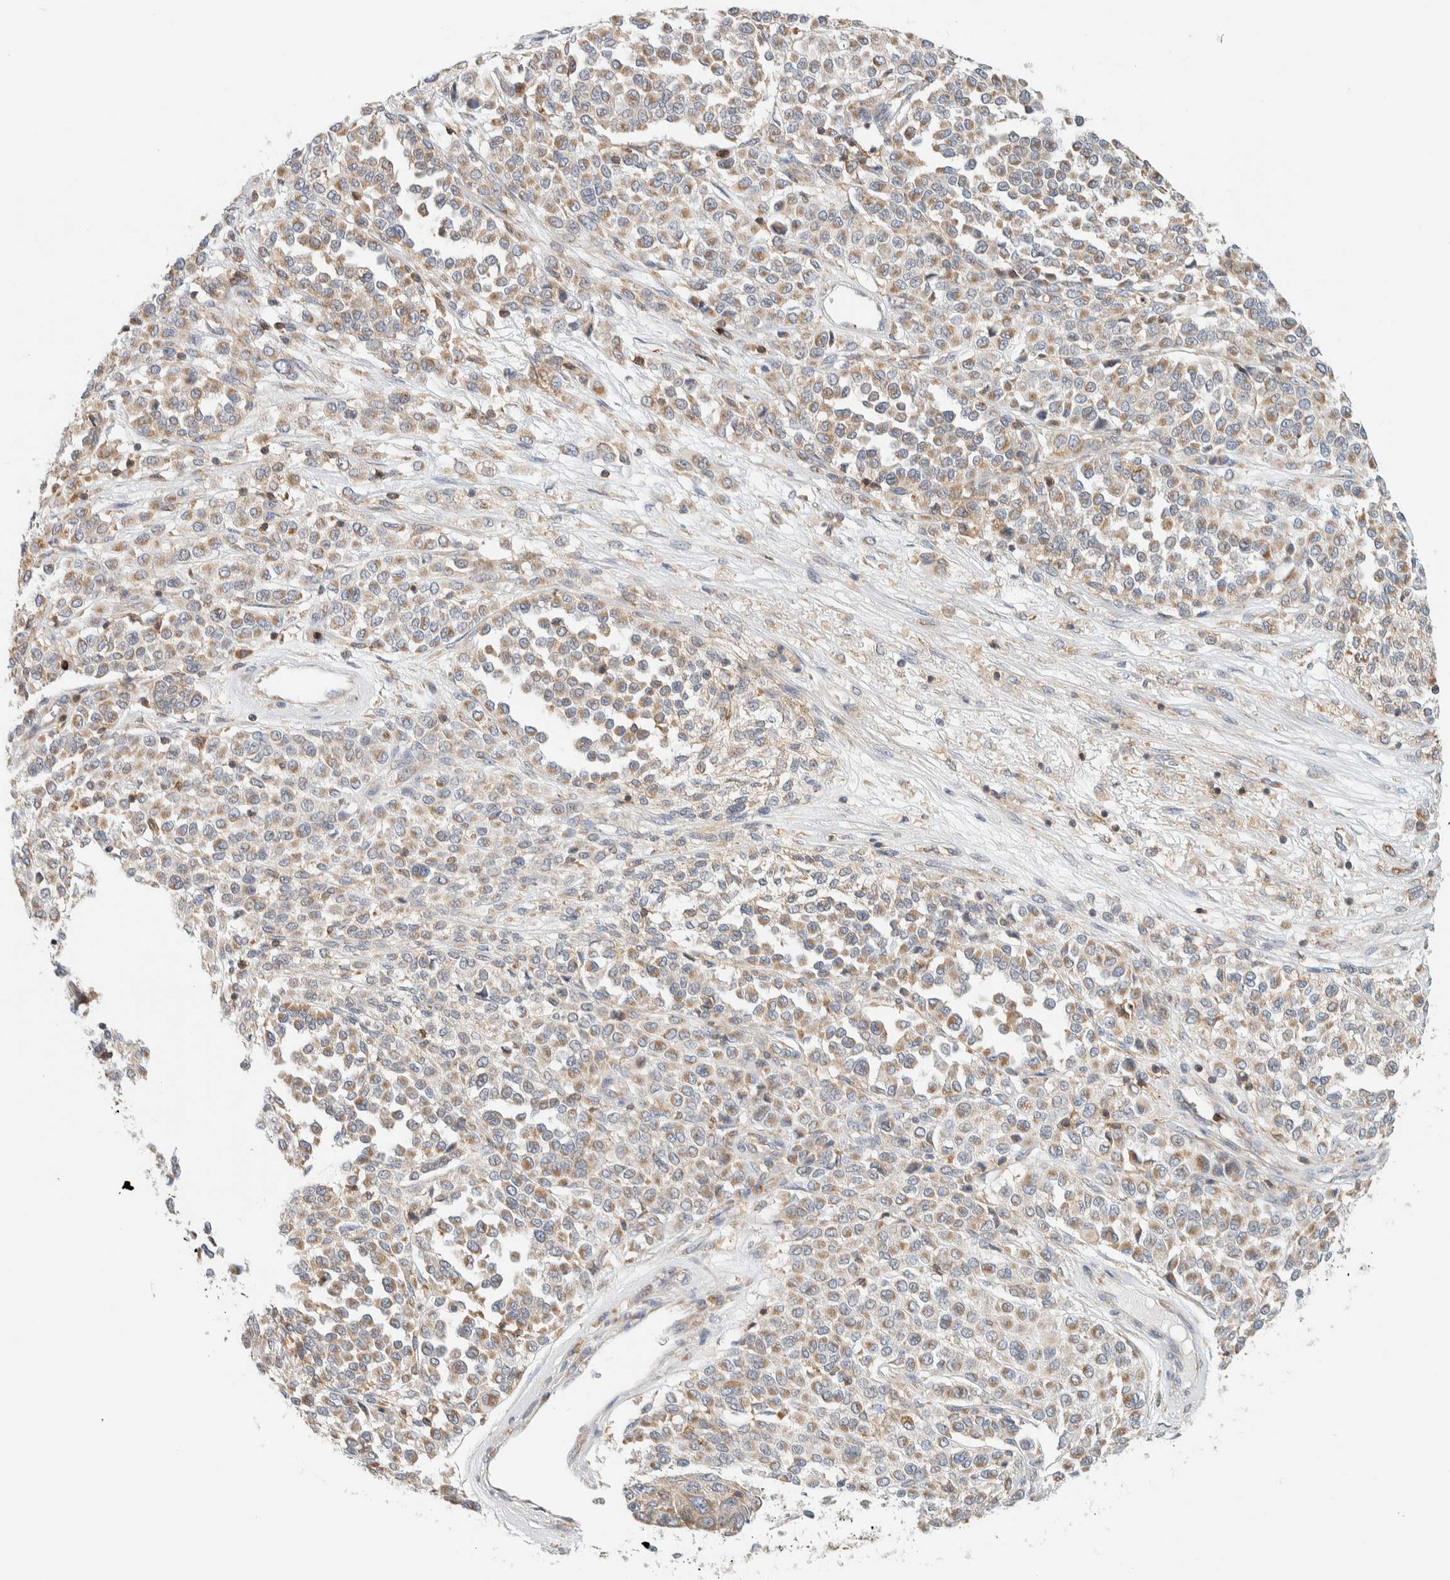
{"staining": {"intensity": "weak", "quantity": ">75%", "location": "cytoplasmic/membranous"}, "tissue": "melanoma", "cell_type": "Tumor cells", "image_type": "cancer", "snomed": [{"axis": "morphology", "description": "Malignant melanoma, Metastatic site"}, {"axis": "topography", "description": "Pancreas"}], "caption": "The photomicrograph exhibits staining of melanoma, revealing weak cytoplasmic/membranous protein expression (brown color) within tumor cells.", "gene": "CCDC57", "patient": {"sex": "female", "age": 30}}